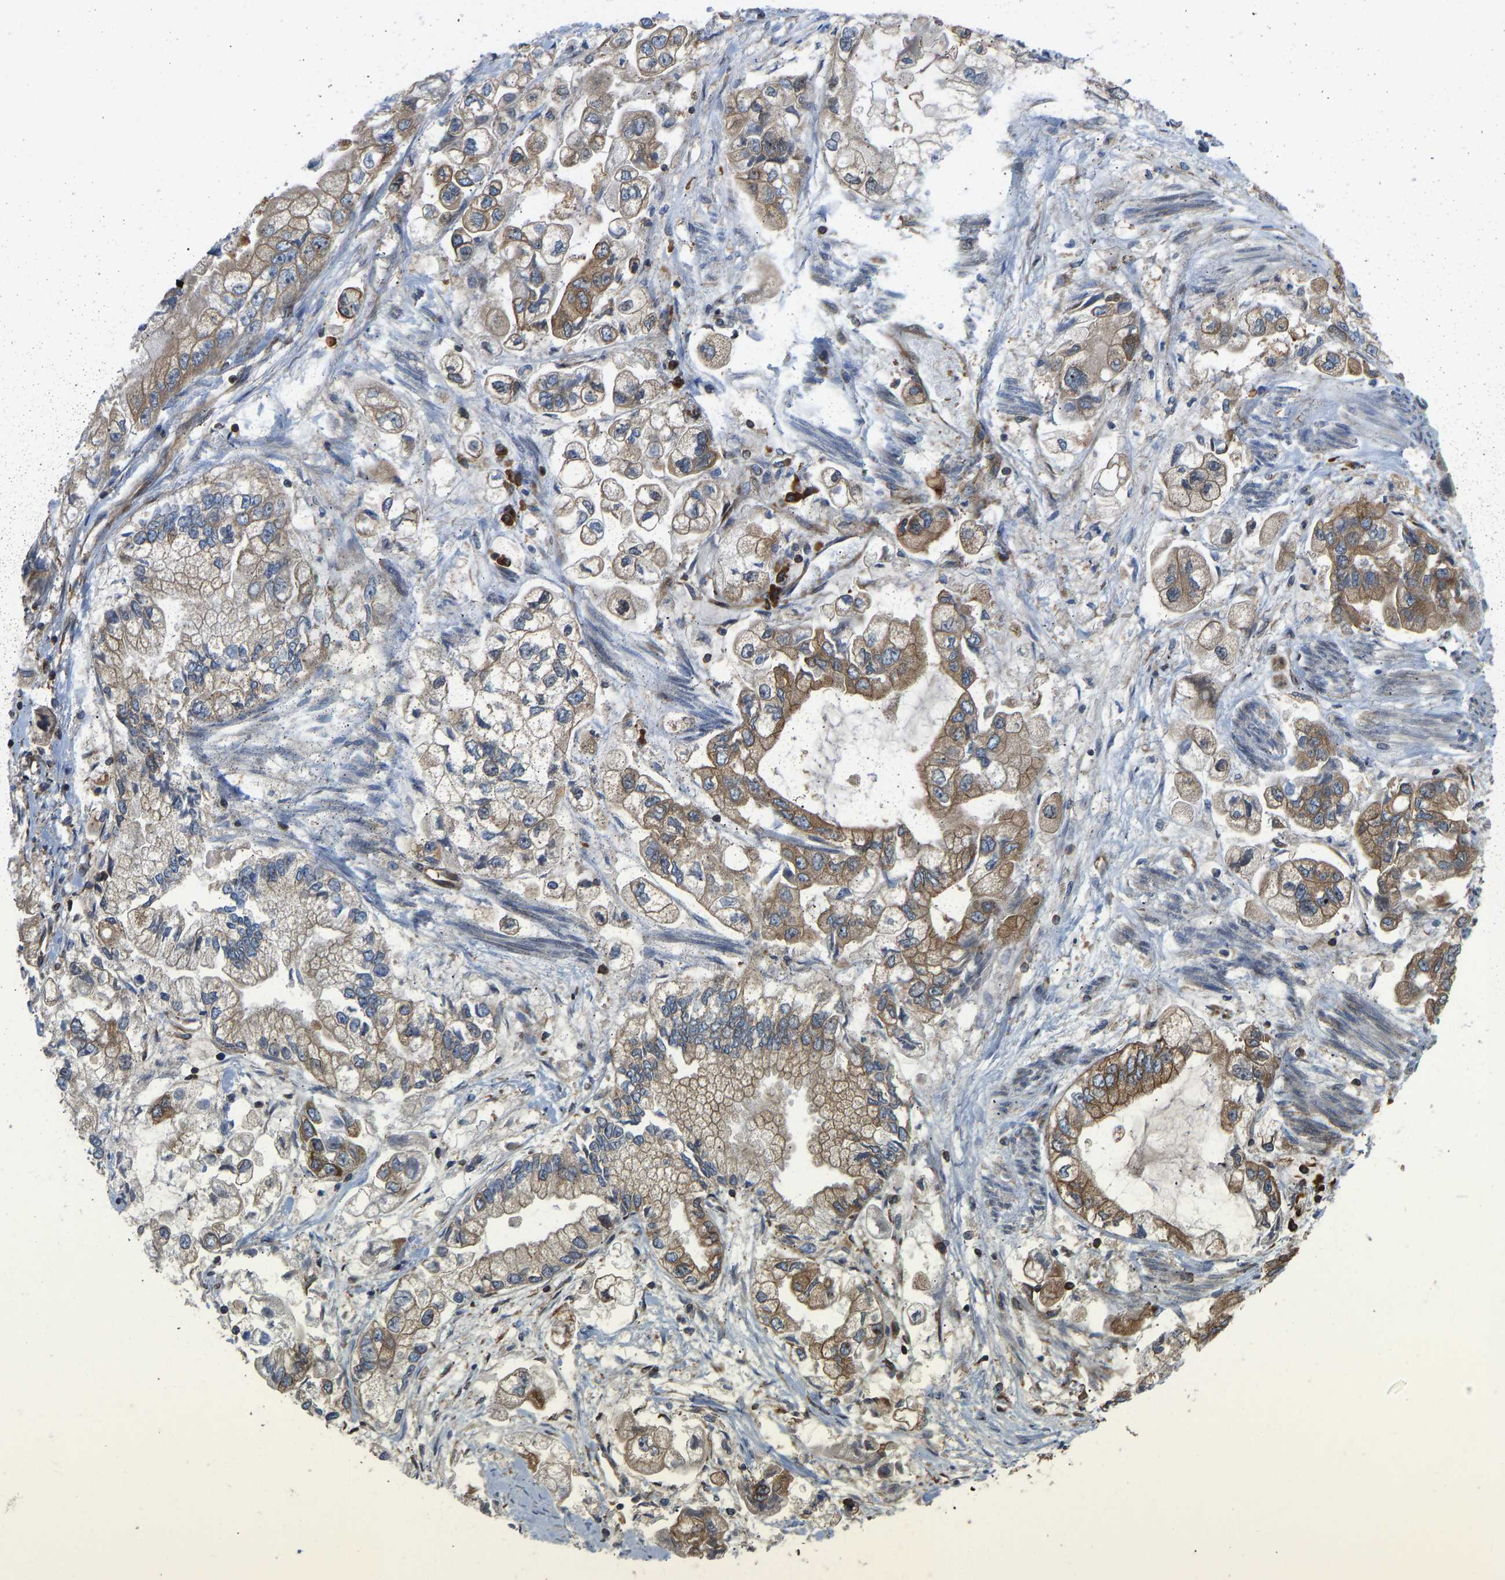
{"staining": {"intensity": "moderate", "quantity": "25%-75%", "location": "cytoplasmic/membranous"}, "tissue": "stomach cancer", "cell_type": "Tumor cells", "image_type": "cancer", "snomed": [{"axis": "morphology", "description": "Normal tissue, NOS"}, {"axis": "morphology", "description": "Adenocarcinoma, NOS"}, {"axis": "topography", "description": "Stomach"}], "caption": "Immunohistochemical staining of human adenocarcinoma (stomach) exhibits medium levels of moderate cytoplasmic/membranous positivity in approximately 25%-75% of tumor cells.", "gene": "RASGRF2", "patient": {"sex": "male", "age": 62}}